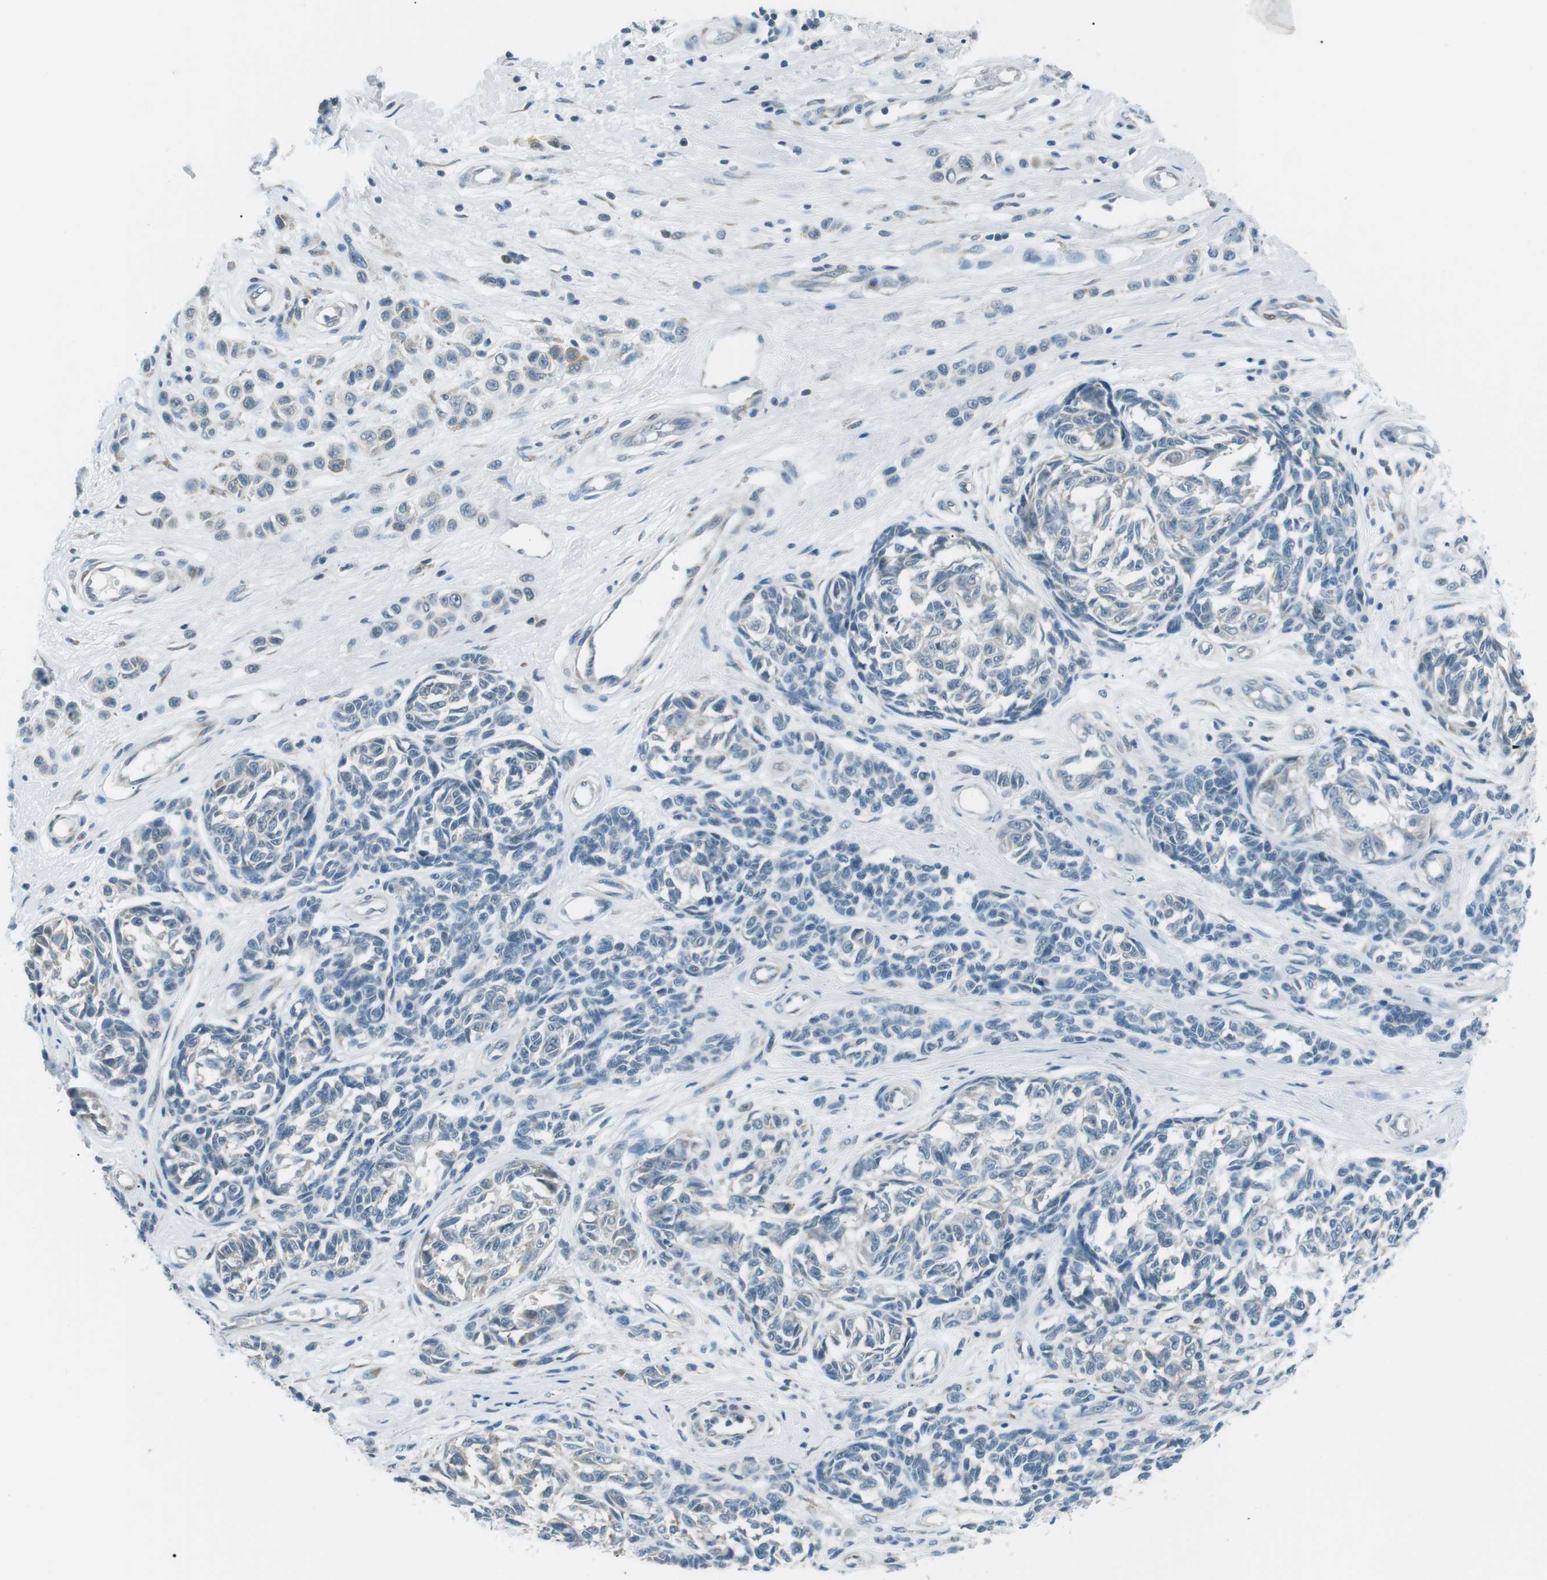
{"staining": {"intensity": "negative", "quantity": "none", "location": "none"}, "tissue": "melanoma", "cell_type": "Tumor cells", "image_type": "cancer", "snomed": [{"axis": "morphology", "description": "Malignant melanoma, NOS"}, {"axis": "topography", "description": "Skin"}], "caption": "DAB (3,3'-diaminobenzidine) immunohistochemical staining of melanoma demonstrates no significant expression in tumor cells.", "gene": "SERPINB2", "patient": {"sex": "female", "age": 64}}